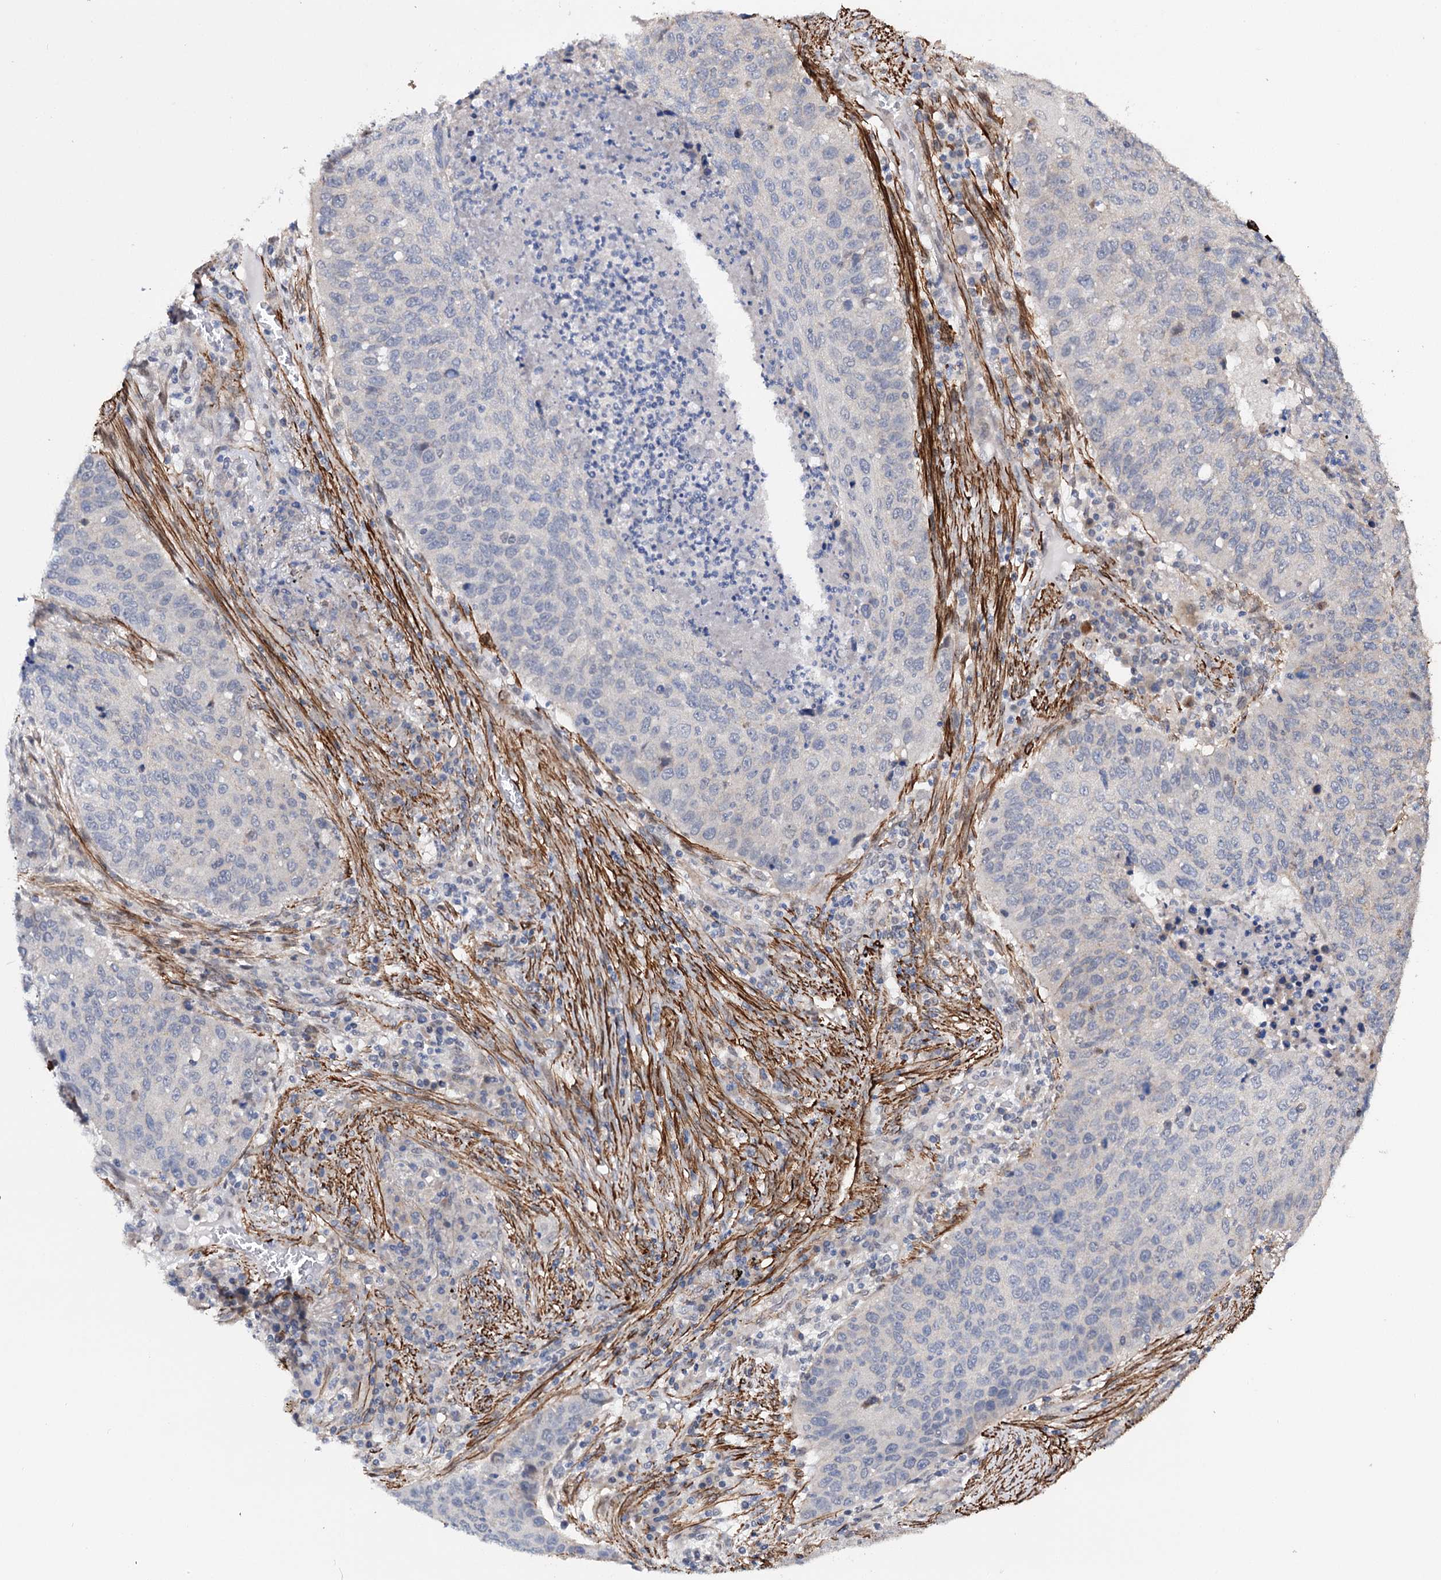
{"staining": {"intensity": "negative", "quantity": "none", "location": "none"}, "tissue": "lung cancer", "cell_type": "Tumor cells", "image_type": "cancer", "snomed": [{"axis": "morphology", "description": "Squamous cell carcinoma, NOS"}, {"axis": "topography", "description": "Lung"}], "caption": "Tumor cells are negative for protein expression in human lung cancer (squamous cell carcinoma).", "gene": "CFAP46", "patient": {"sex": "female", "age": 63}}